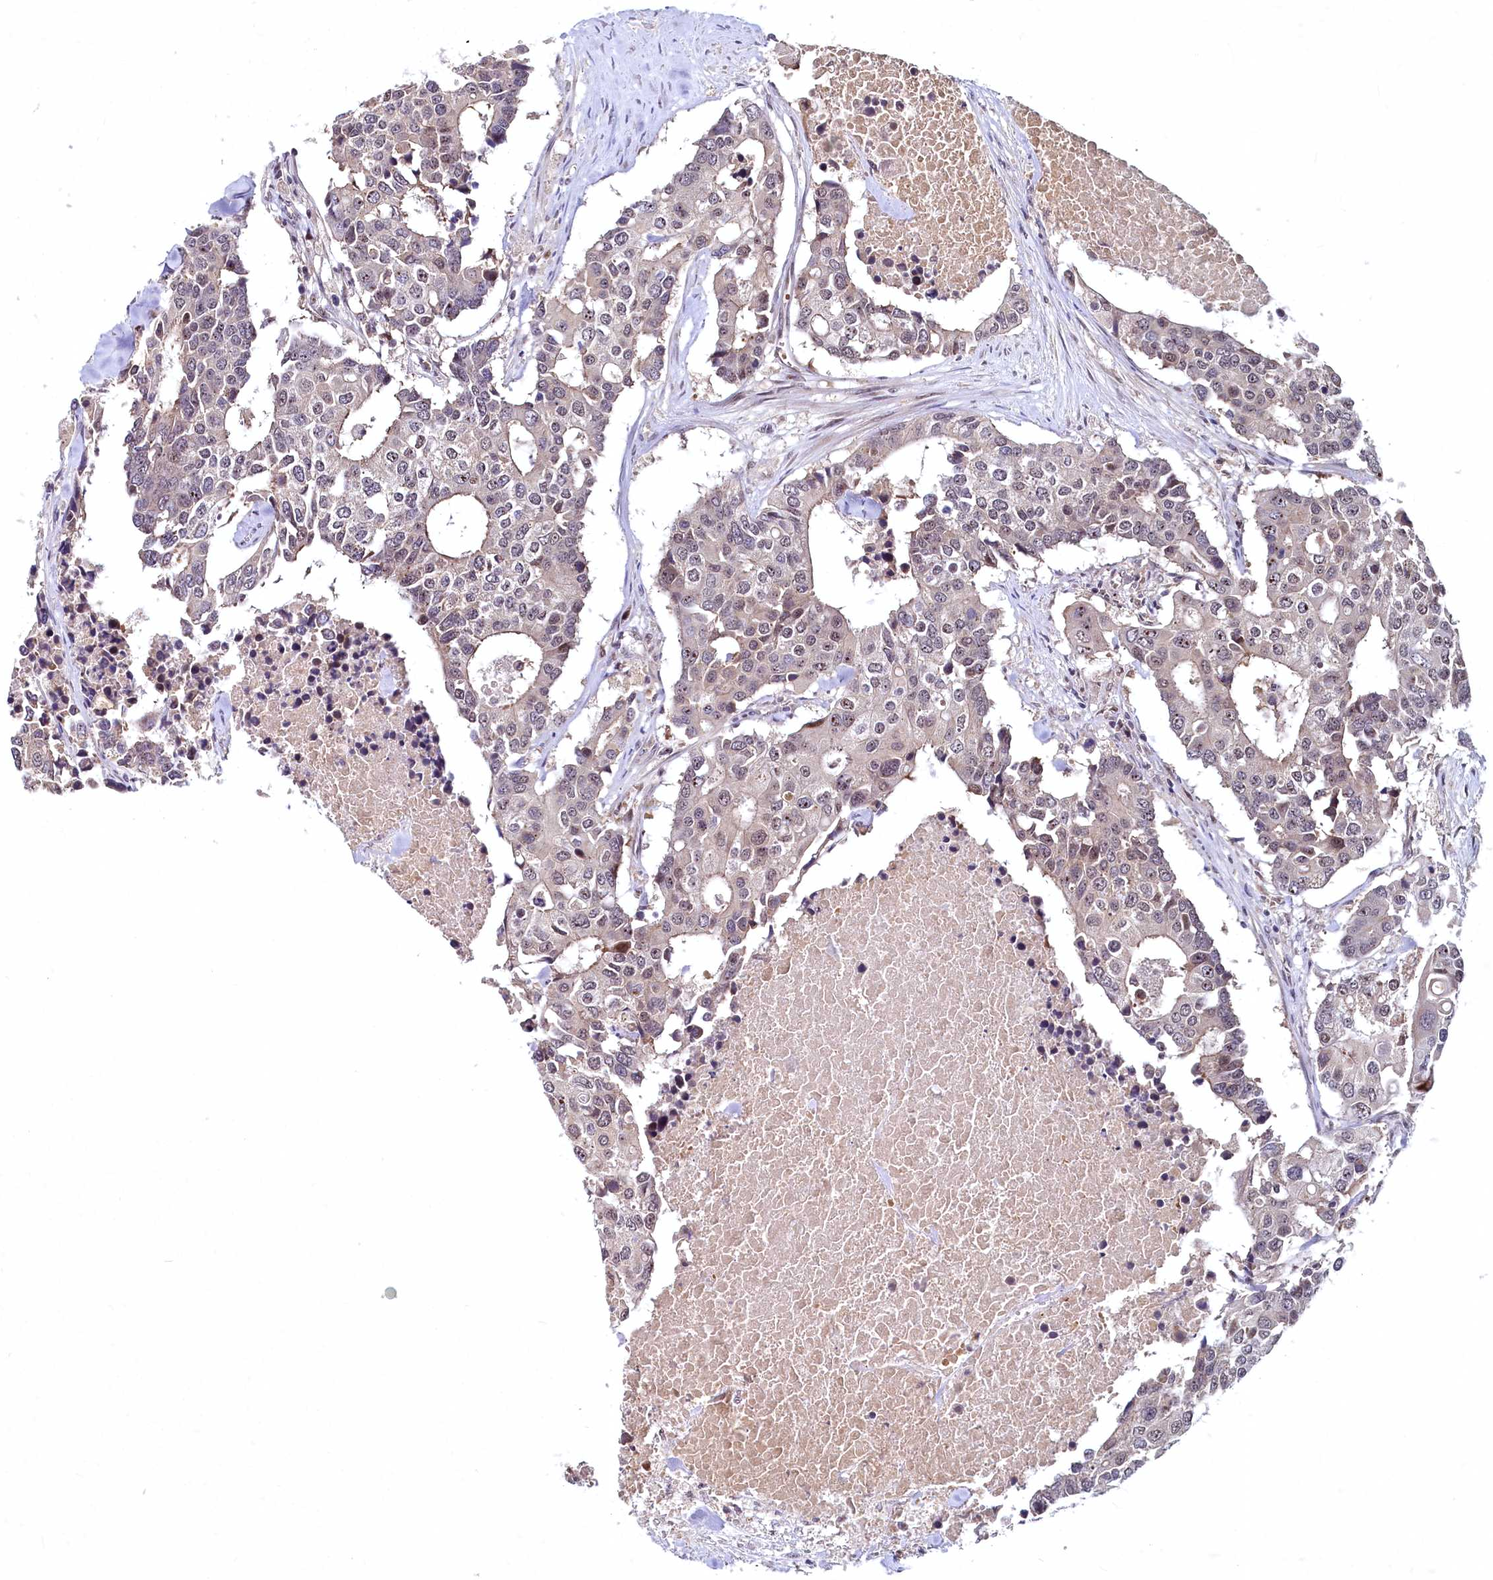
{"staining": {"intensity": "negative", "quantity": "none", "location": "none"}, "tissue": "colorectal cancer", "cell_type": "Tumor cells", "image_type": "cancer", "snomed": [{"axis": "morphology", "description": "Adenocarcinoma, NOS"}, {"axis": "topography", "description": "Colon"}], "caption": "Immunohistochemistry (IHC) of colorectal cancer (adenocarcinoma) exhibits no expression in tumor cells.", "gene": "N4BP2L1", "patient": {"sex": "male", "age": 77}}